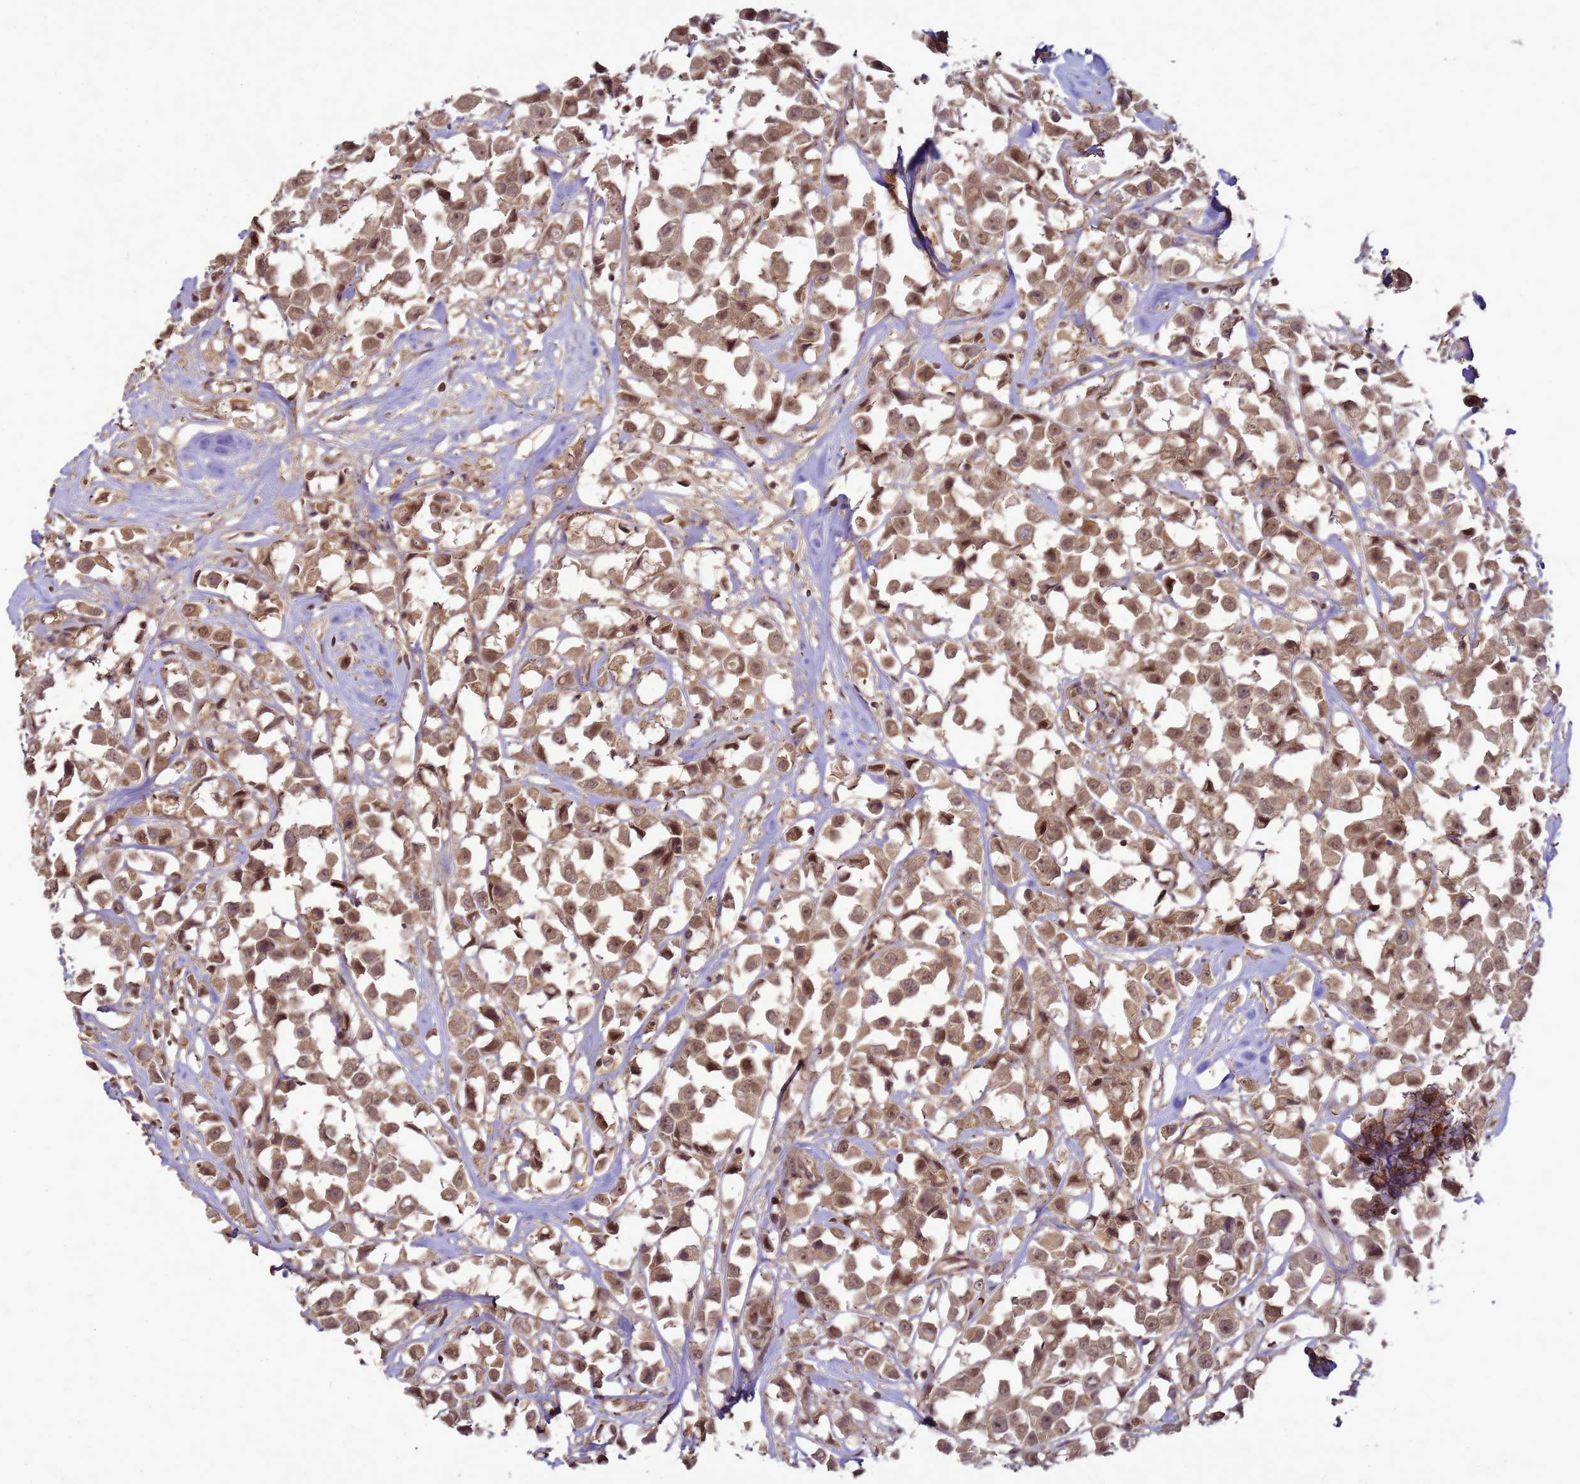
{"staining": {"intensity": "moderate", "quantity": ">75%", "location": "cytoplasmic/membranous,nuclear"}, "tissue": "breast cancer", "cell_type": "Tumor cells", "image_type": "cancer", "snomed": [{"axis": "morphology", "description": "Duct carcinoma"}, {"axis": "topography", "description": "Breast"}], "caption": "A brown stain highlights moderate cytoplasmic/membranous and nuclear staining of a protein in human breast invasive ductal carcinoma tumor cells.", "gene": "CRBN", "patient": {"sex": "female", "age": 61}}